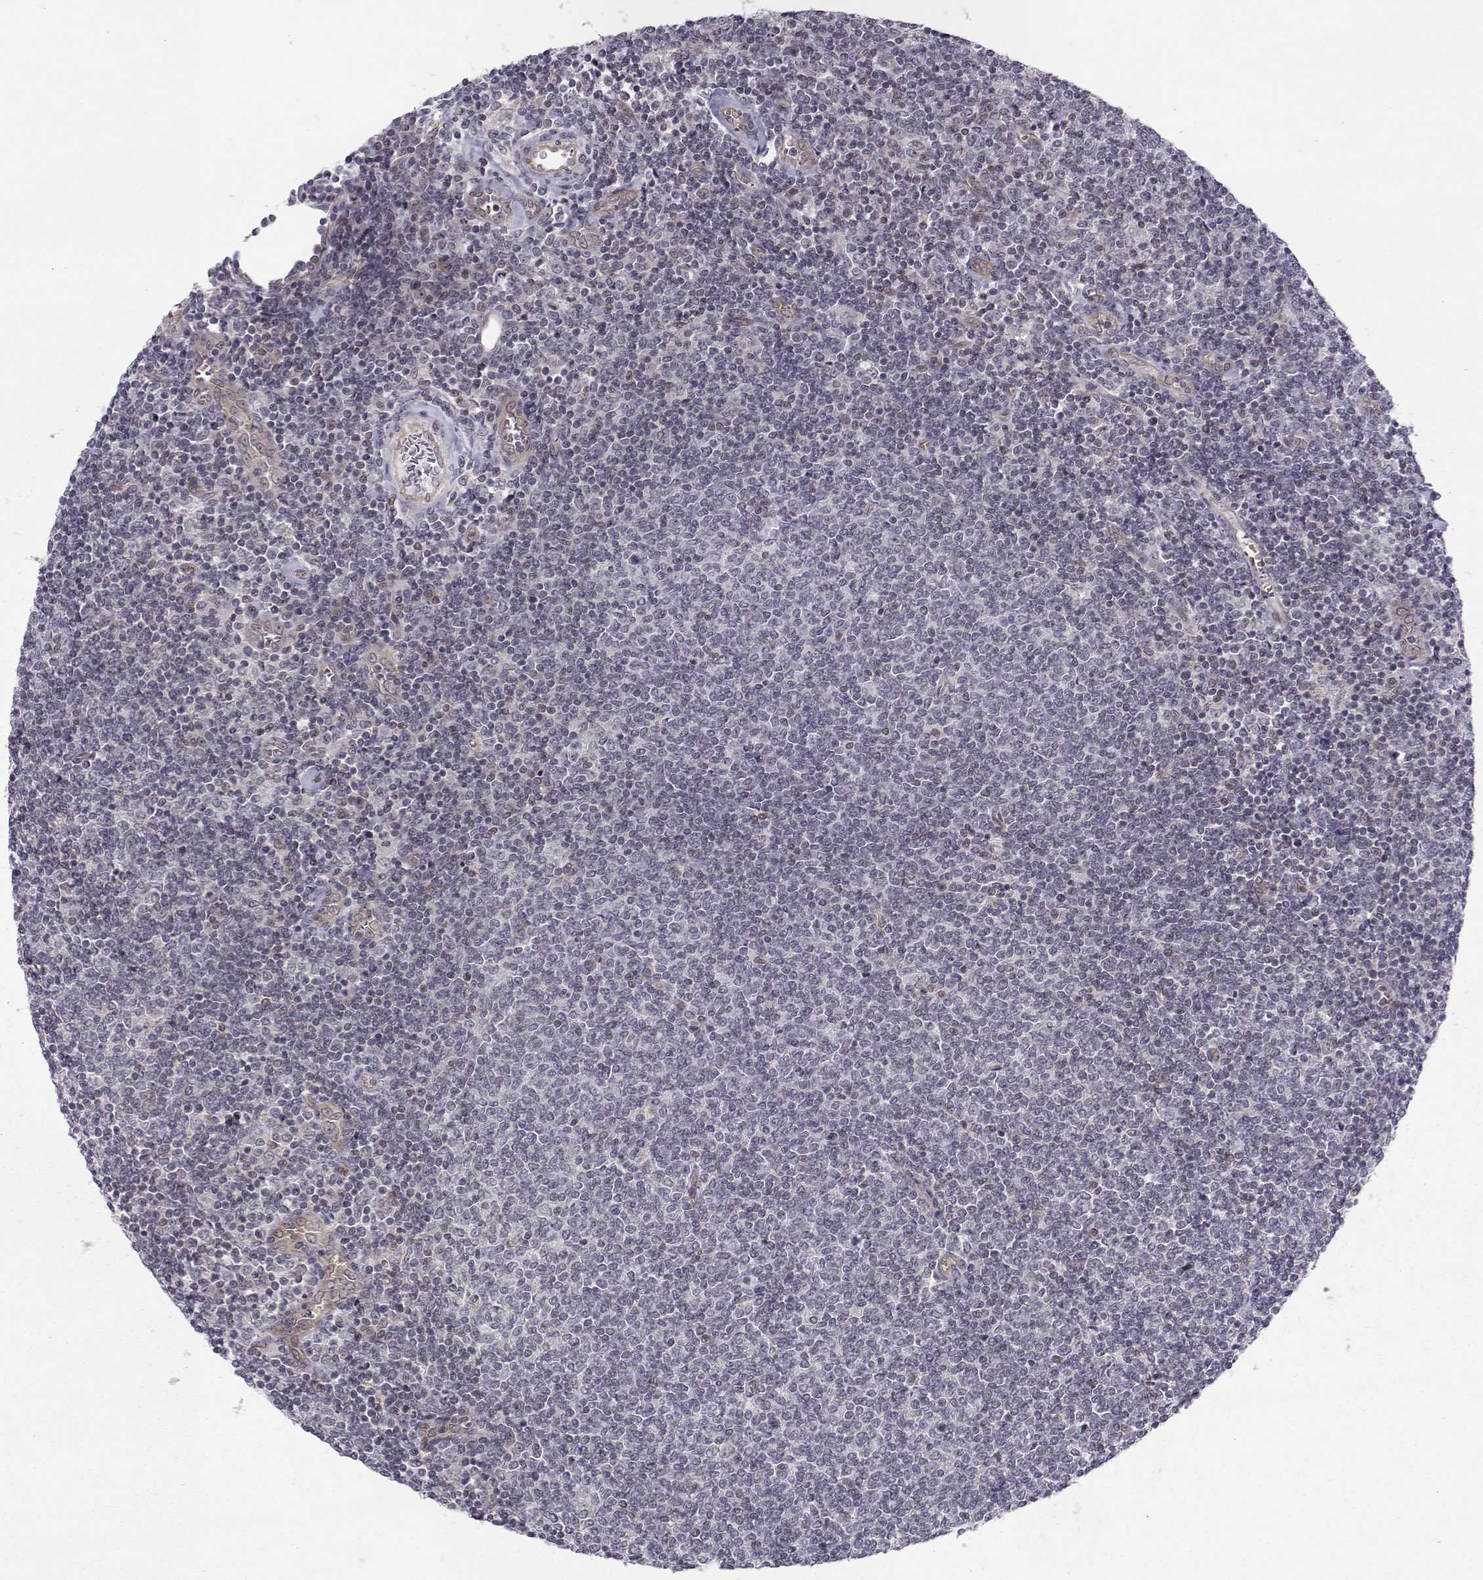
{"staining": {"intensity": "negative", "quantity": "none", "location": "none"}, "tissue": "lymphoma", "cell_type": "Tumor cells", "image_type": "cancer", "snomed": [{"axis": "morphology", "description": "Malignant lymphoma, non-Hodgkin's type, Low grade"}, {"axis": "topography", "description": "Lymph node"}], "caption": "This is a photomicrograph of IHC staining of lymphoma, which shows no staining in tumor cells.", "gene": "KIF13B", "patient": {"sex": "male", "age": 52}}